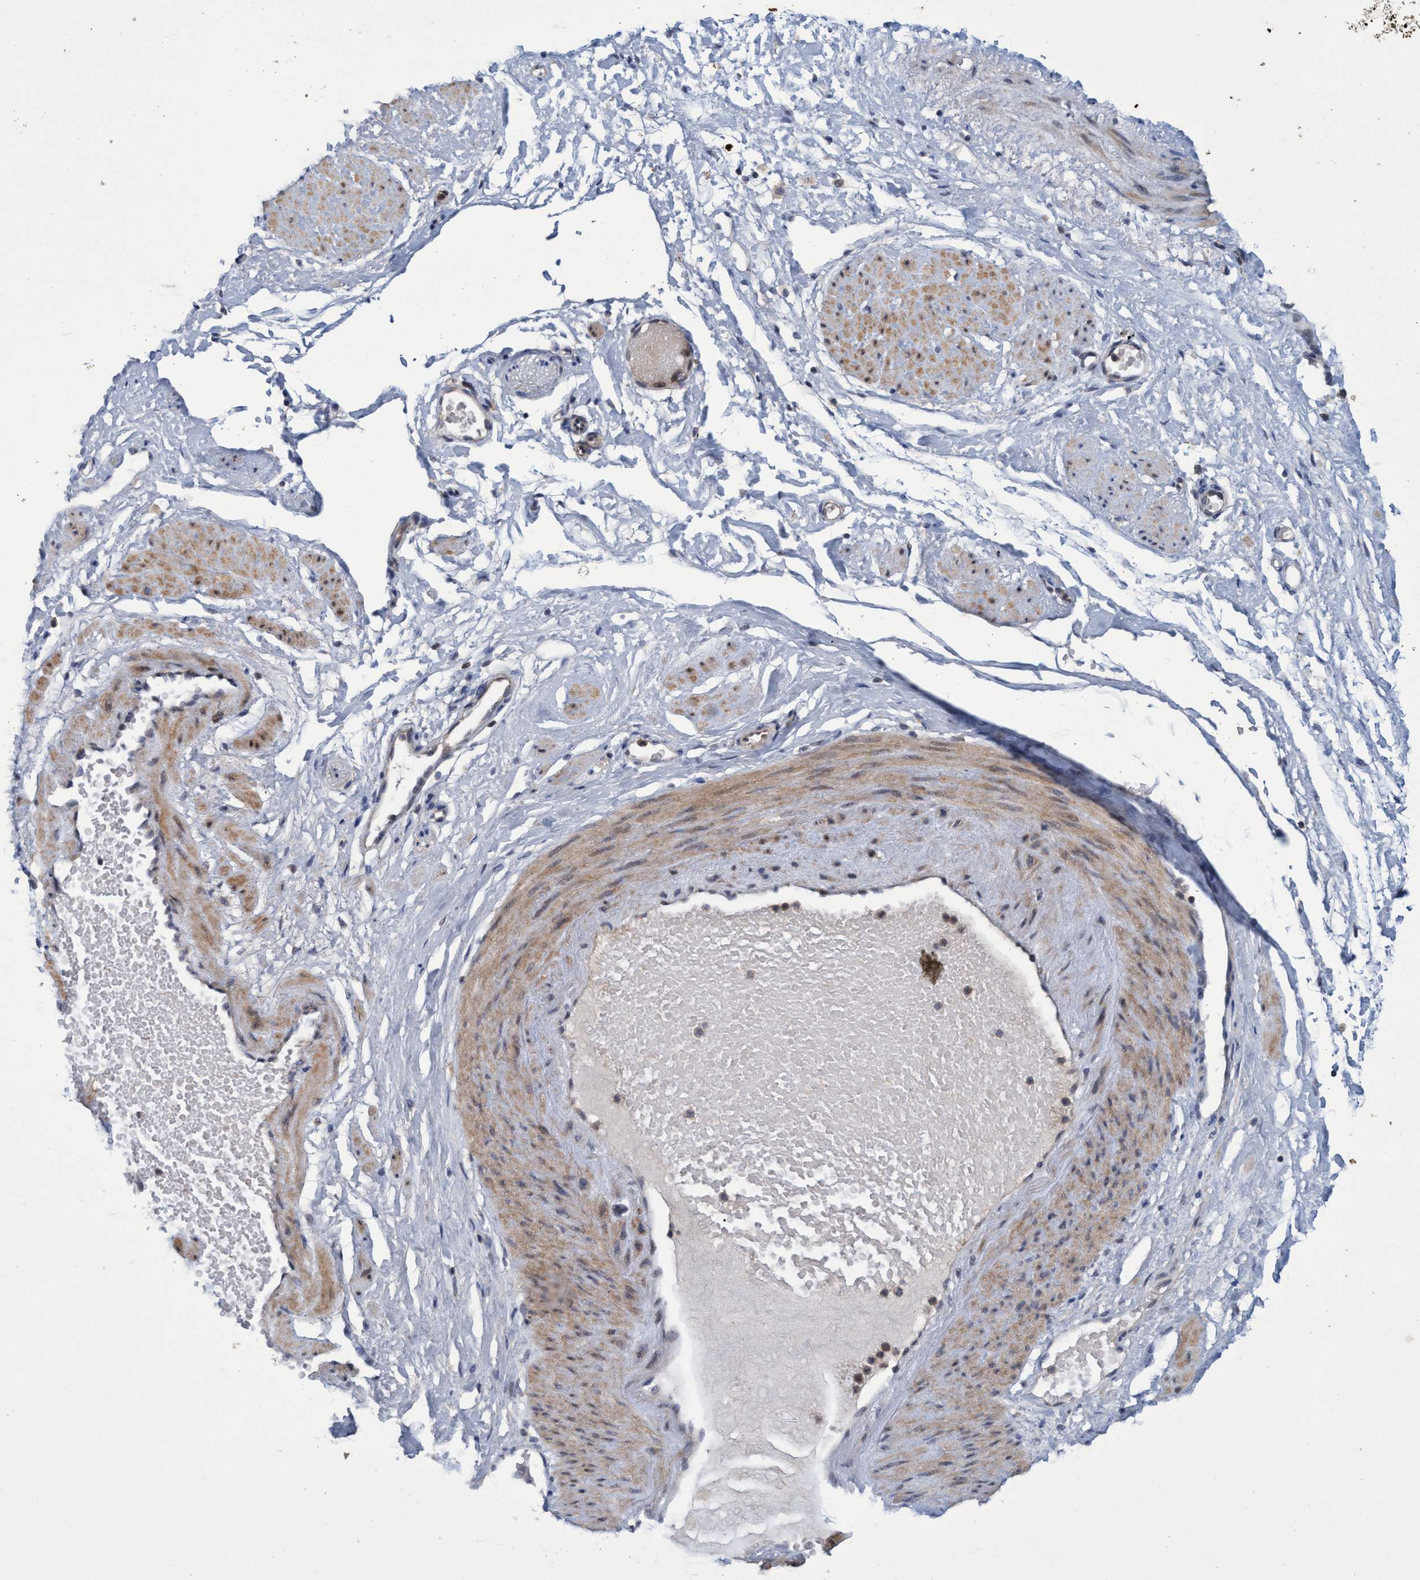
{"staining": {"intensity": "weak", "quantity": "<25%", "location": "cytoplasmic/membranous"}, "tissue": "adipose tissue", "cell_type": "Adipocytes", "image_type": "normal", "snomed": [{"axis": "morphology", "description": "Normal tissue, NOS"}, {"axis": "topography", "description": "Soft tissue"}], "caption": "This is a histopathology image of IHC staining of unremarkable adipose tissue, which shows no positivity in adipocytes. Brightfield microscopy of immunohistochemistry (IHC) stained with DAB (brown) and hematoxylin (blue), captured at high magnification.", "gene": "ZNF677", "patient": {"sex": "male", "age": 72}}